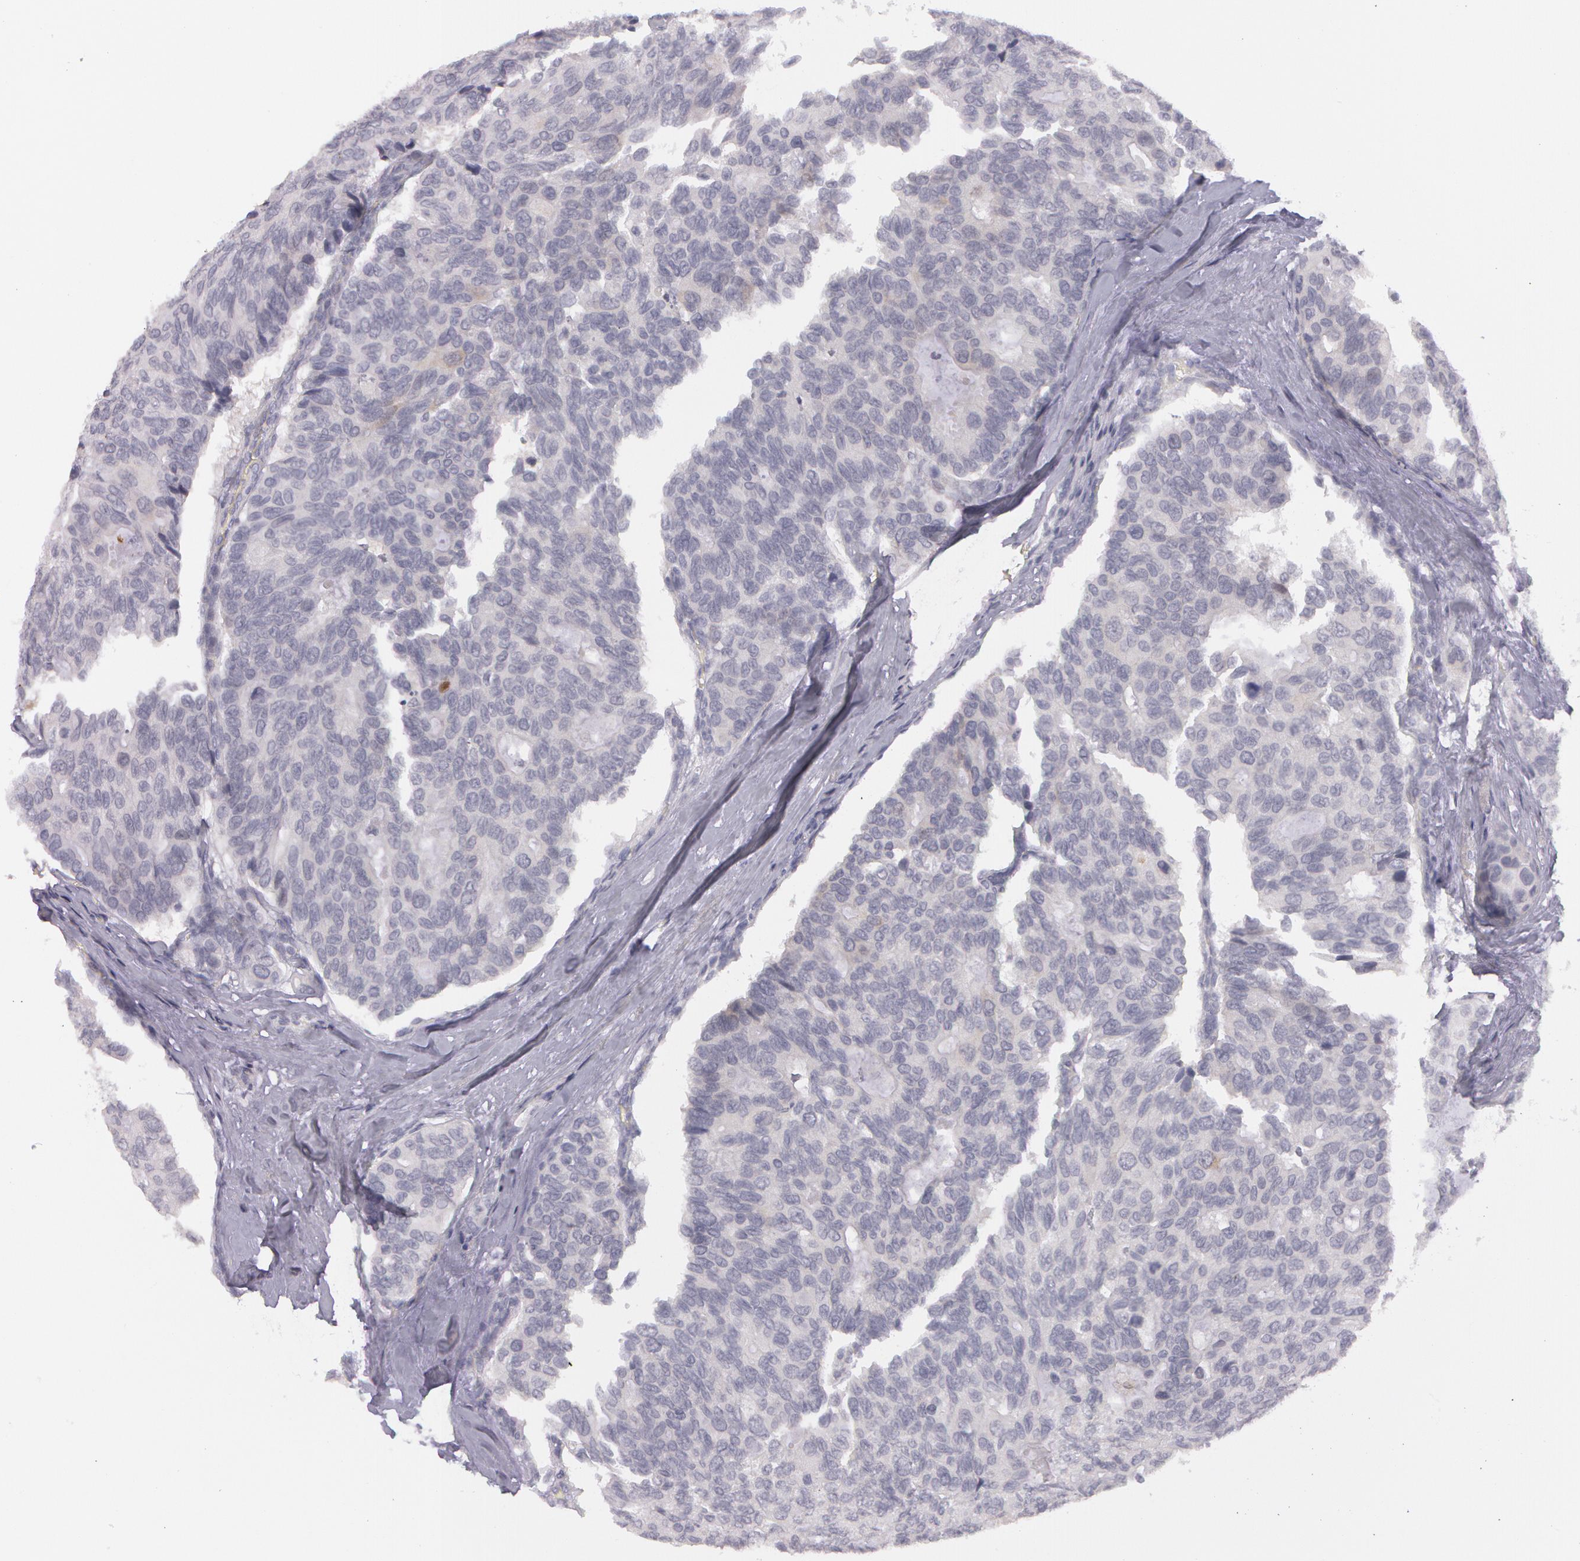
{"staining": {"intensity": "negative", "quantity": "none", "location": "none"}, "tissue": "breast cancer", "cell_type": "Tumor cells", "image_type": "cancer", "snomed": [{"axis": "morphology", "description": "Duct carcinoma"}, {"axis": "topography", "description": "Breast"}], "caption": "A histopathology image of breast cancer (invasive ductal carcinoma) stained for a protein exhibits no brown staining in tumor cells. (Brightfield microscopy of DAB (3,3'-diaminobenzidine) immunohistochemistry at high magnification).", "gene": "IL1RN", "patient": {"sex": "female", "age": 69}}